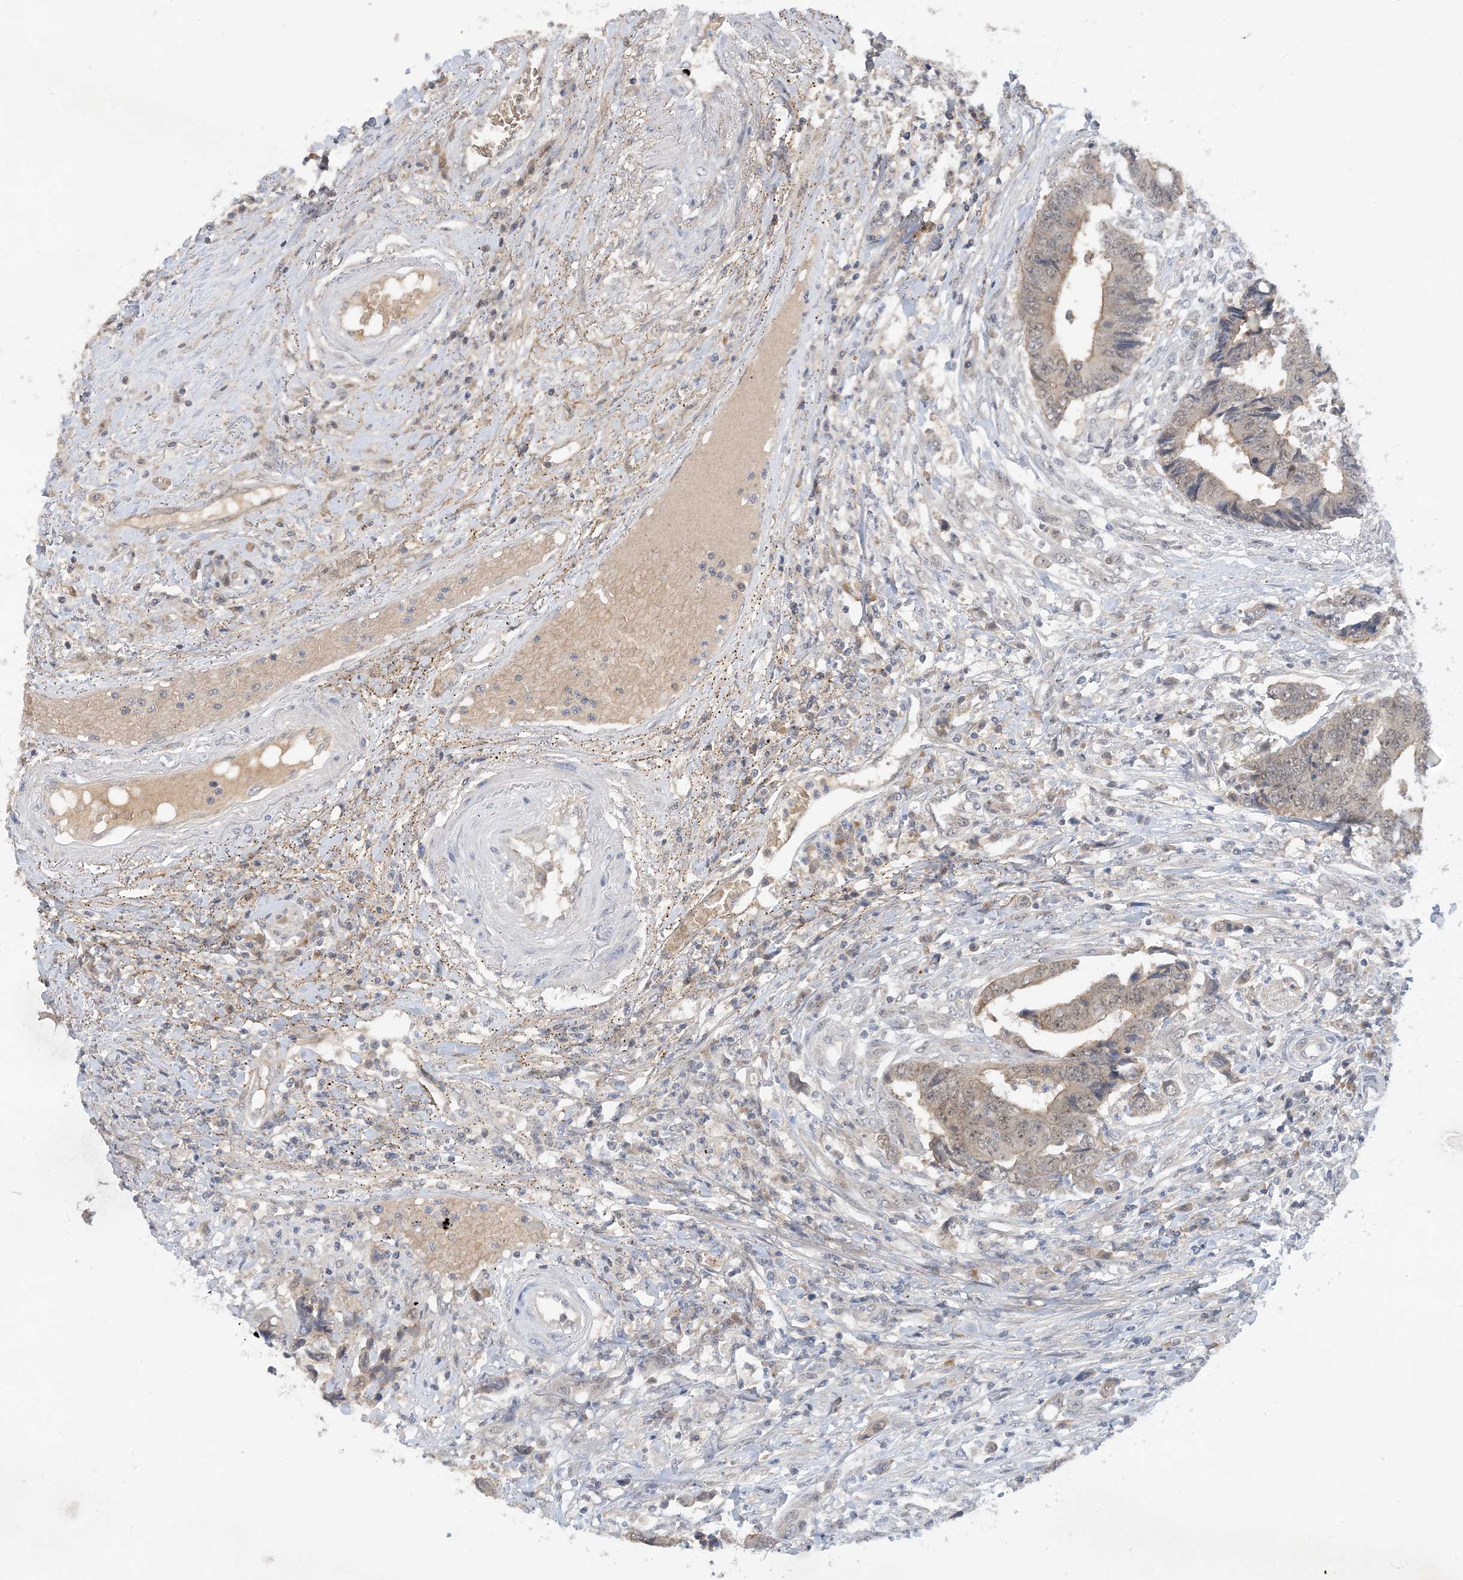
{"staining": {"intensity": "weak", "quantity": ">75%", "location": "cytoplasmic/membranous,nuclear"}, "tissue": "colorectal cancer", "cell_type": "Tumor cells", "image_type": "cancer", "snomed": [{"axis": "morphology", "description": "Adenocarcinoma, NOS"}, {"axis": "topography", "description": "Rectum"}], "caption": "Protein expression analysis of colorectal adenocarcinoma demonstrates weak cytoplasmic/membranous and nuclear staining in about >75% of tumor cells. (brown staining indicates protein expression, while blue staining denotes nuclei).", "gene": "UBE2E1", "patient": {"sex": "male", "age": 84}}